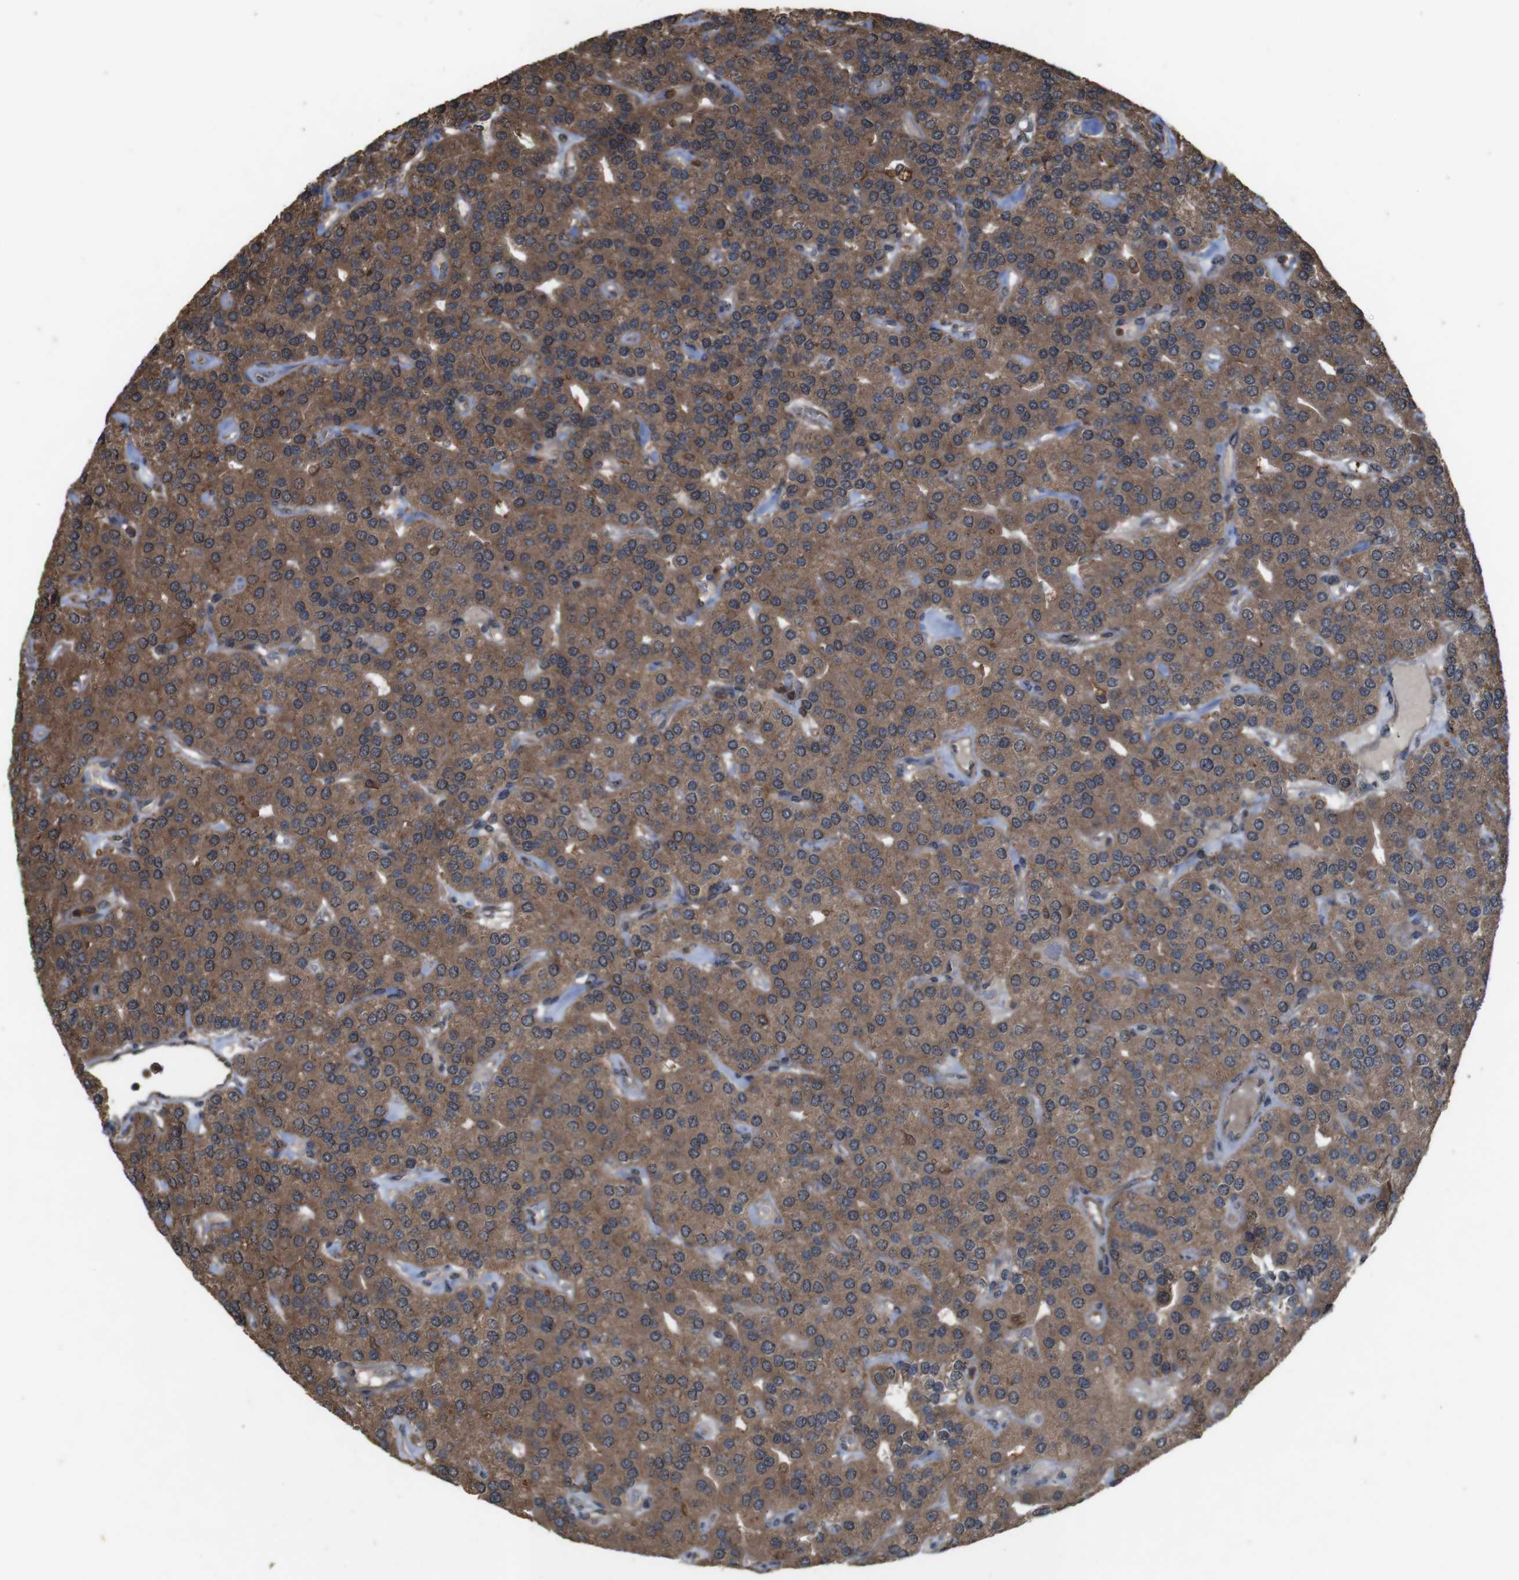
{"staining": {"intensity": "moderate", "quantity": ">75%", "location": "cytoplasmic/membranous"}, "tissue": "parathyroid gland", "cell_type": "Glandular cells", "image_type": "normal", "snomed": [{"axis": "morphology", "description": "Normal tissue, NOS"}, {"axis": "morphology", "description": "Adenoma, NOS"}, {"axis": "topography", "description": "Parathyroid gland"}], "caption": "IHC micrograph of normal human parathyroid gland stained for a protein (brown), which reveals medium levels of moderate cytoplasmic/membranous expression in approximately >75% of glandular cells.", "gene": "BAG4", "patient": {"sex": "female", "age": 86}}